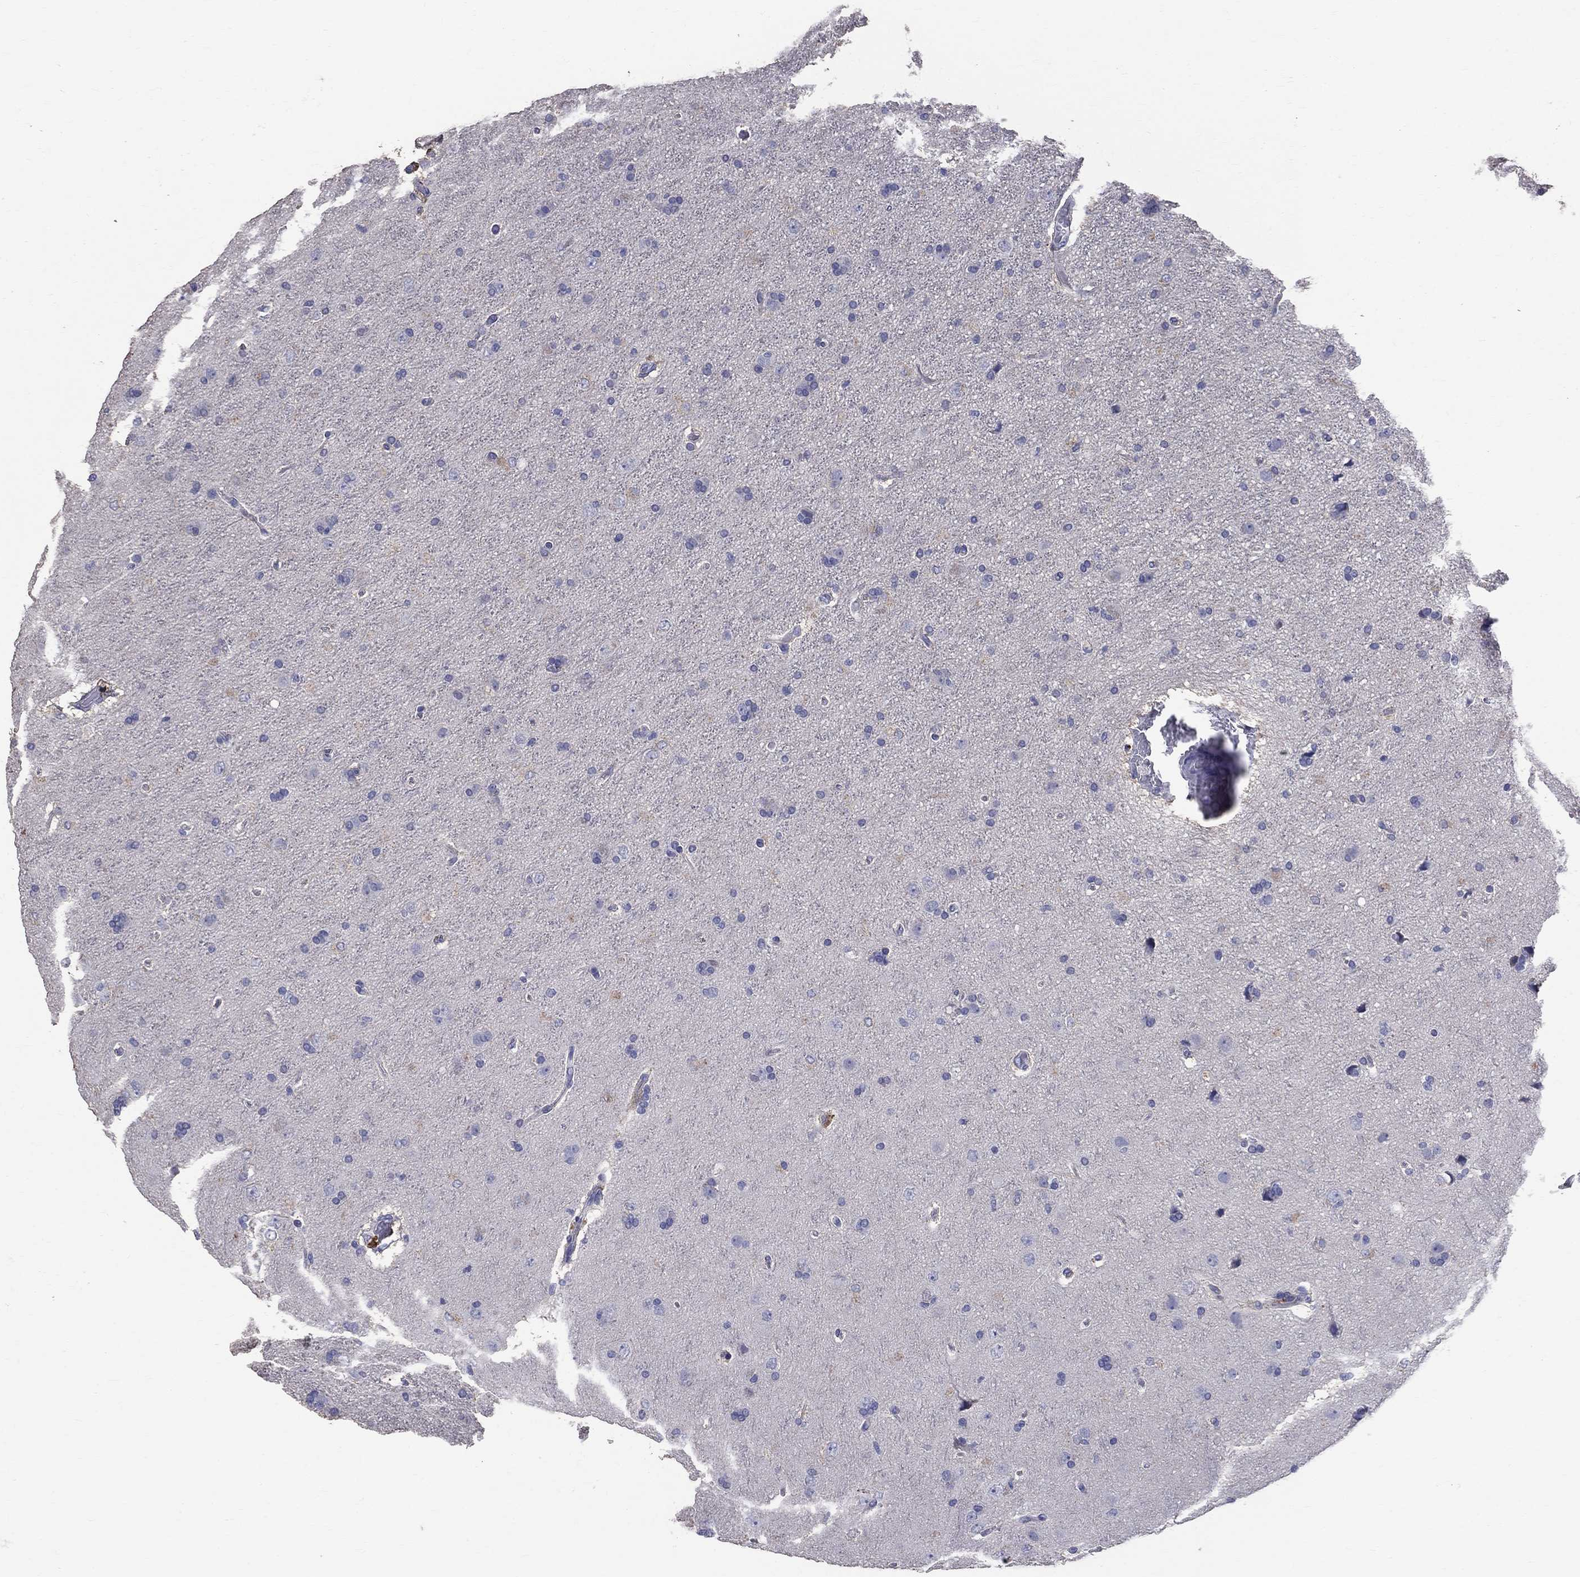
{"staining": {"intensity": "weak", "quantity": "<25%", "location": "cytoplasmic/membranous"}, "tissue": "glioma", "cell_type": "Tumor cells", "image_type": "cancer", "snomed": [{"axis": "morphology", "description": "Glioma, malignant, NOS"}, {"axis": "topography", "description": "Cerebral cortex"}], "caption": "Glioma (malignant) was stained to show a protein in brown. There is no significant staining in tumor cells.", "gene": "ANXA10", "patient": {"sex": "male", "age": 58}}